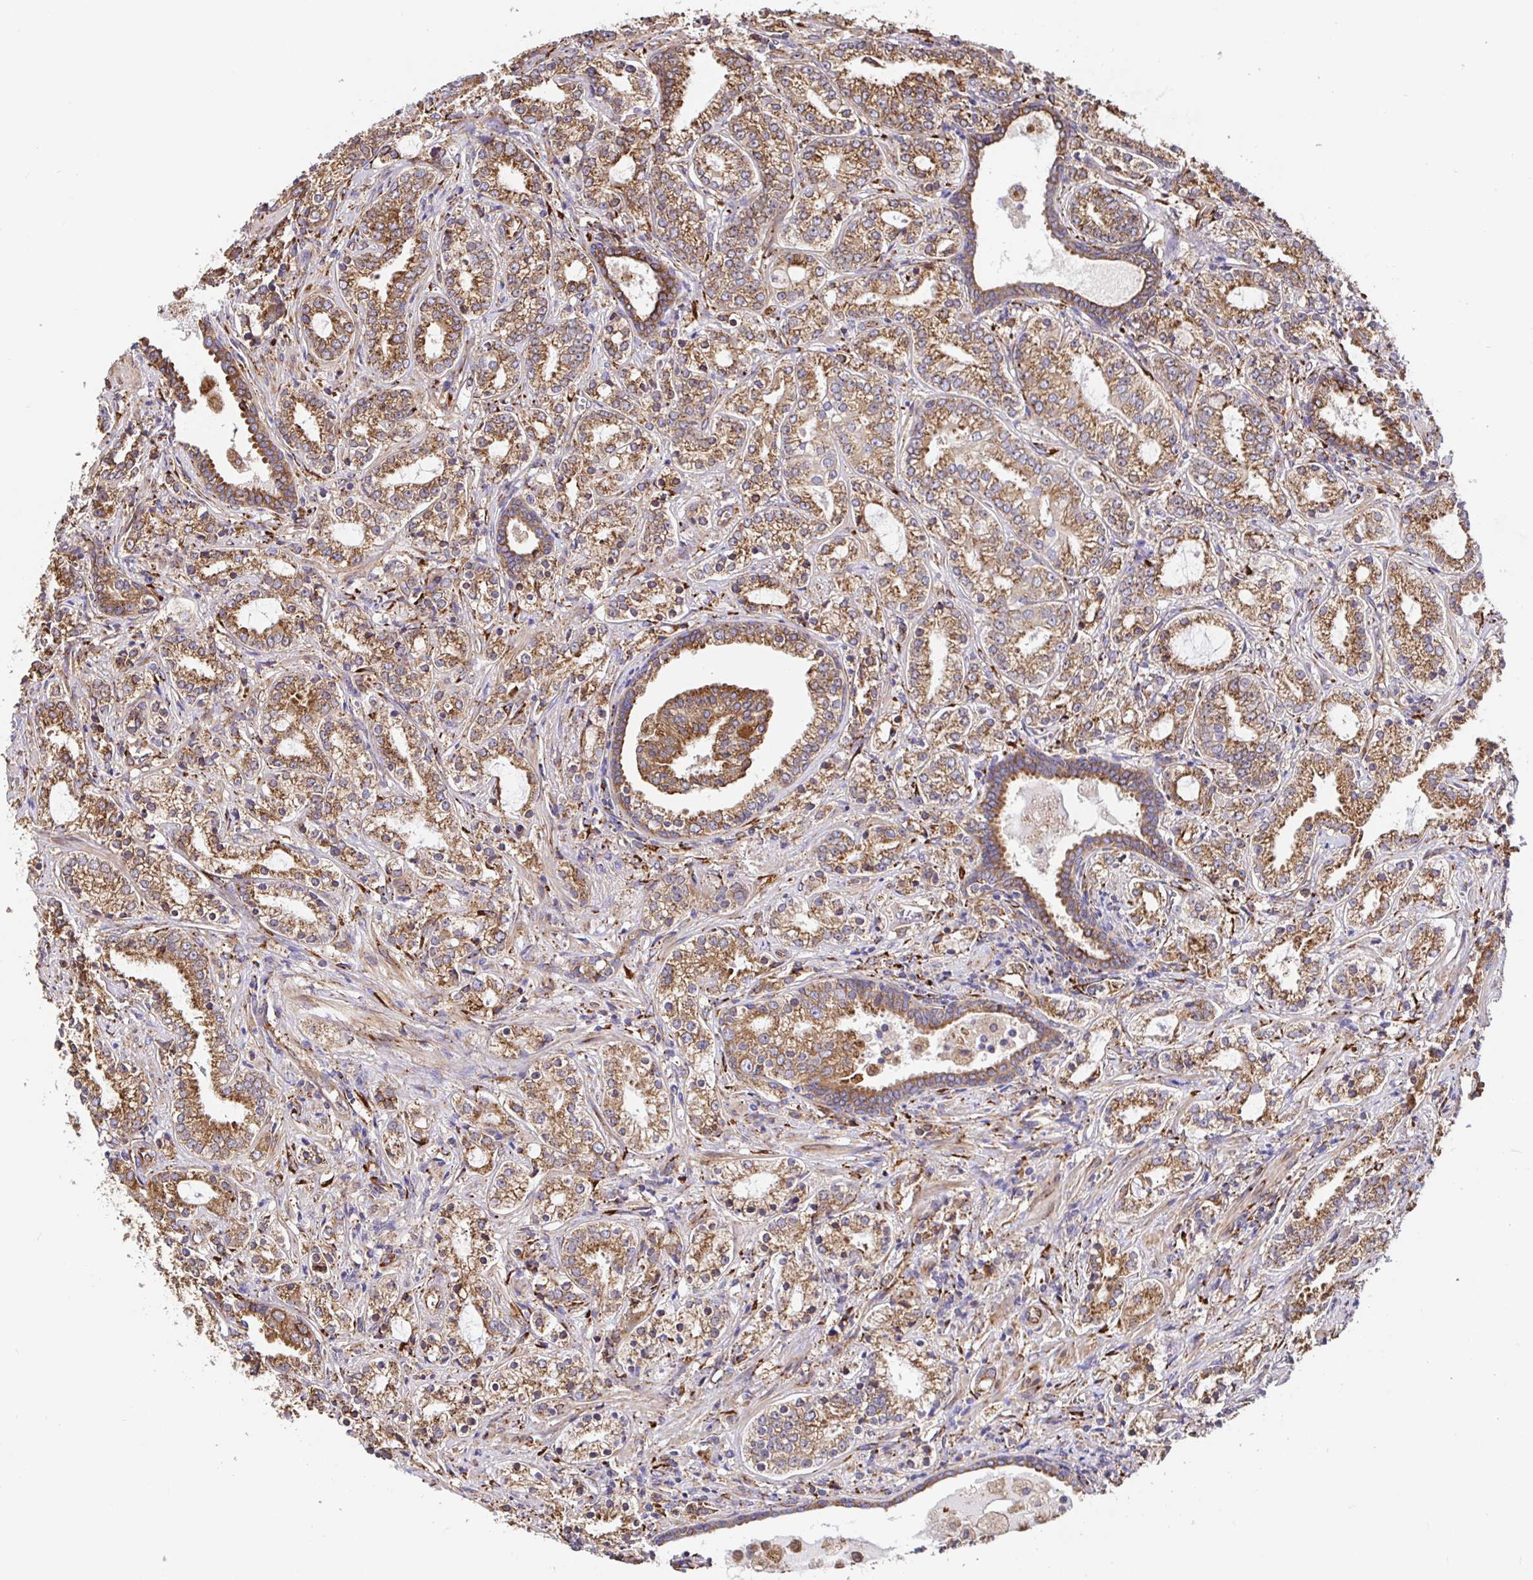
{"staining": {"intensity": "moderate", "quantity": ">75%", "location": "cytoplasmic/membranous"}, "tissue": "prostate cancer", "cell_type": "Tumor cells", "image_type": "cancer", "snomed": [{"axis": "morphology", "description": "Adenocarcinoma, Medium grade"}, {"axis": "topography", "description": "Prostate"}], "caption": "This is a micrograph of immunohistochemistry (IHC) staining of prostate cancer (adenocarcinoma (medium-grade)), which shows moderate expression in the cytoplasmic/membranous of tumor cells.", "gene": "MAOA", "patient": {"sex": "male", "age": 57}}